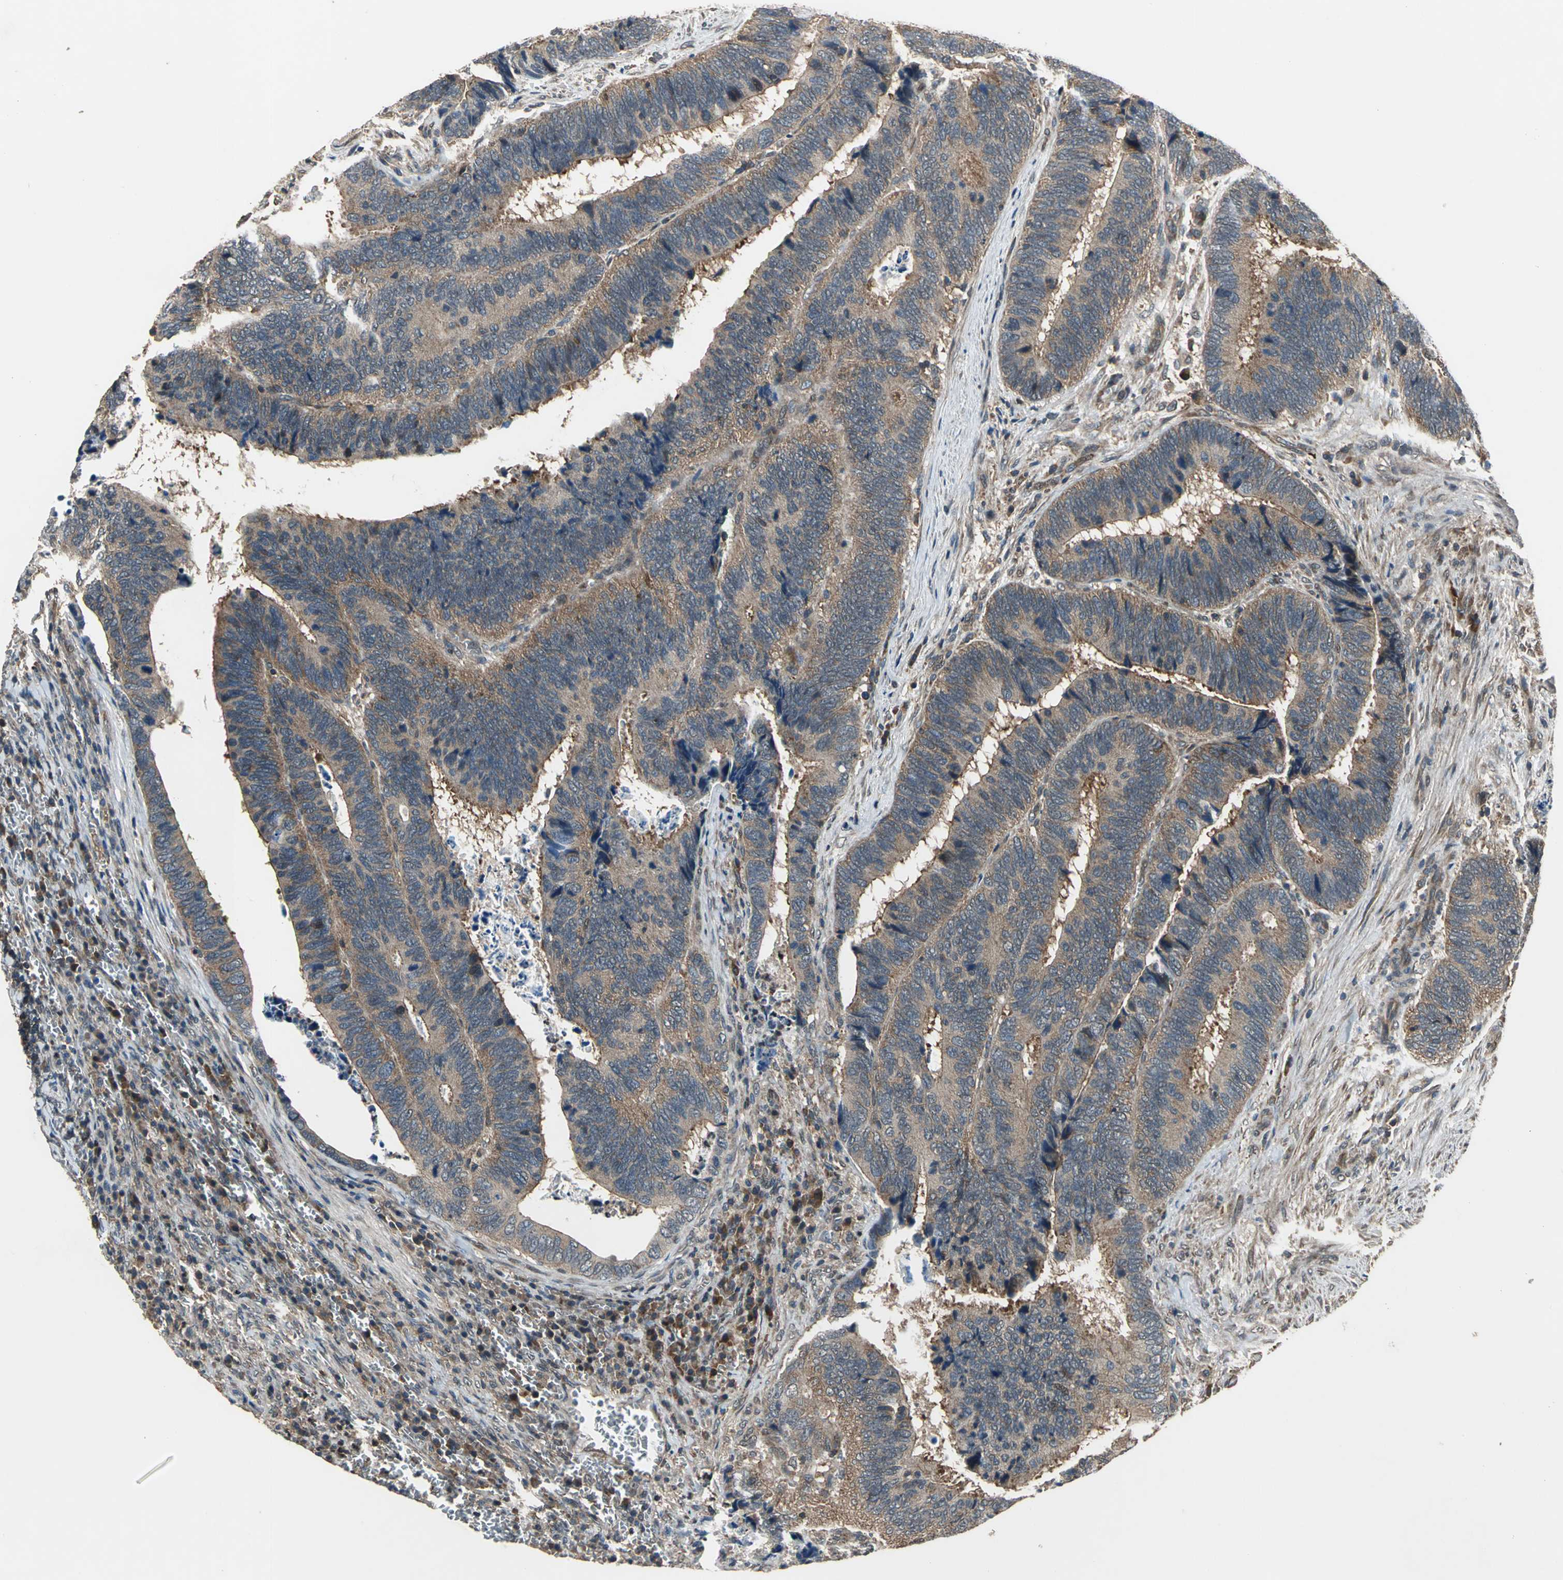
{"staining": {"intensity": "moderate", "quantity": ">75%", "location": "cytoplasmic/membranous"}, "tissue": "colorectal cancer", "cell_type": "Tumor cells", "image_type": "cancer", "snomed": [{"axis": "morphology", "description": "Adenocarcinoma, NOS"}, {"axis": "topography", "description": "Colon"}], "caption": "Immunohistochemical staining of colorectal adenocarcinoma reveals moderate cytoplasmic/membranous protein positivity in approximately >75% of tumor cells.", "gene": "EIF2B2", "patient": {"sex": "male", "age": 72}}